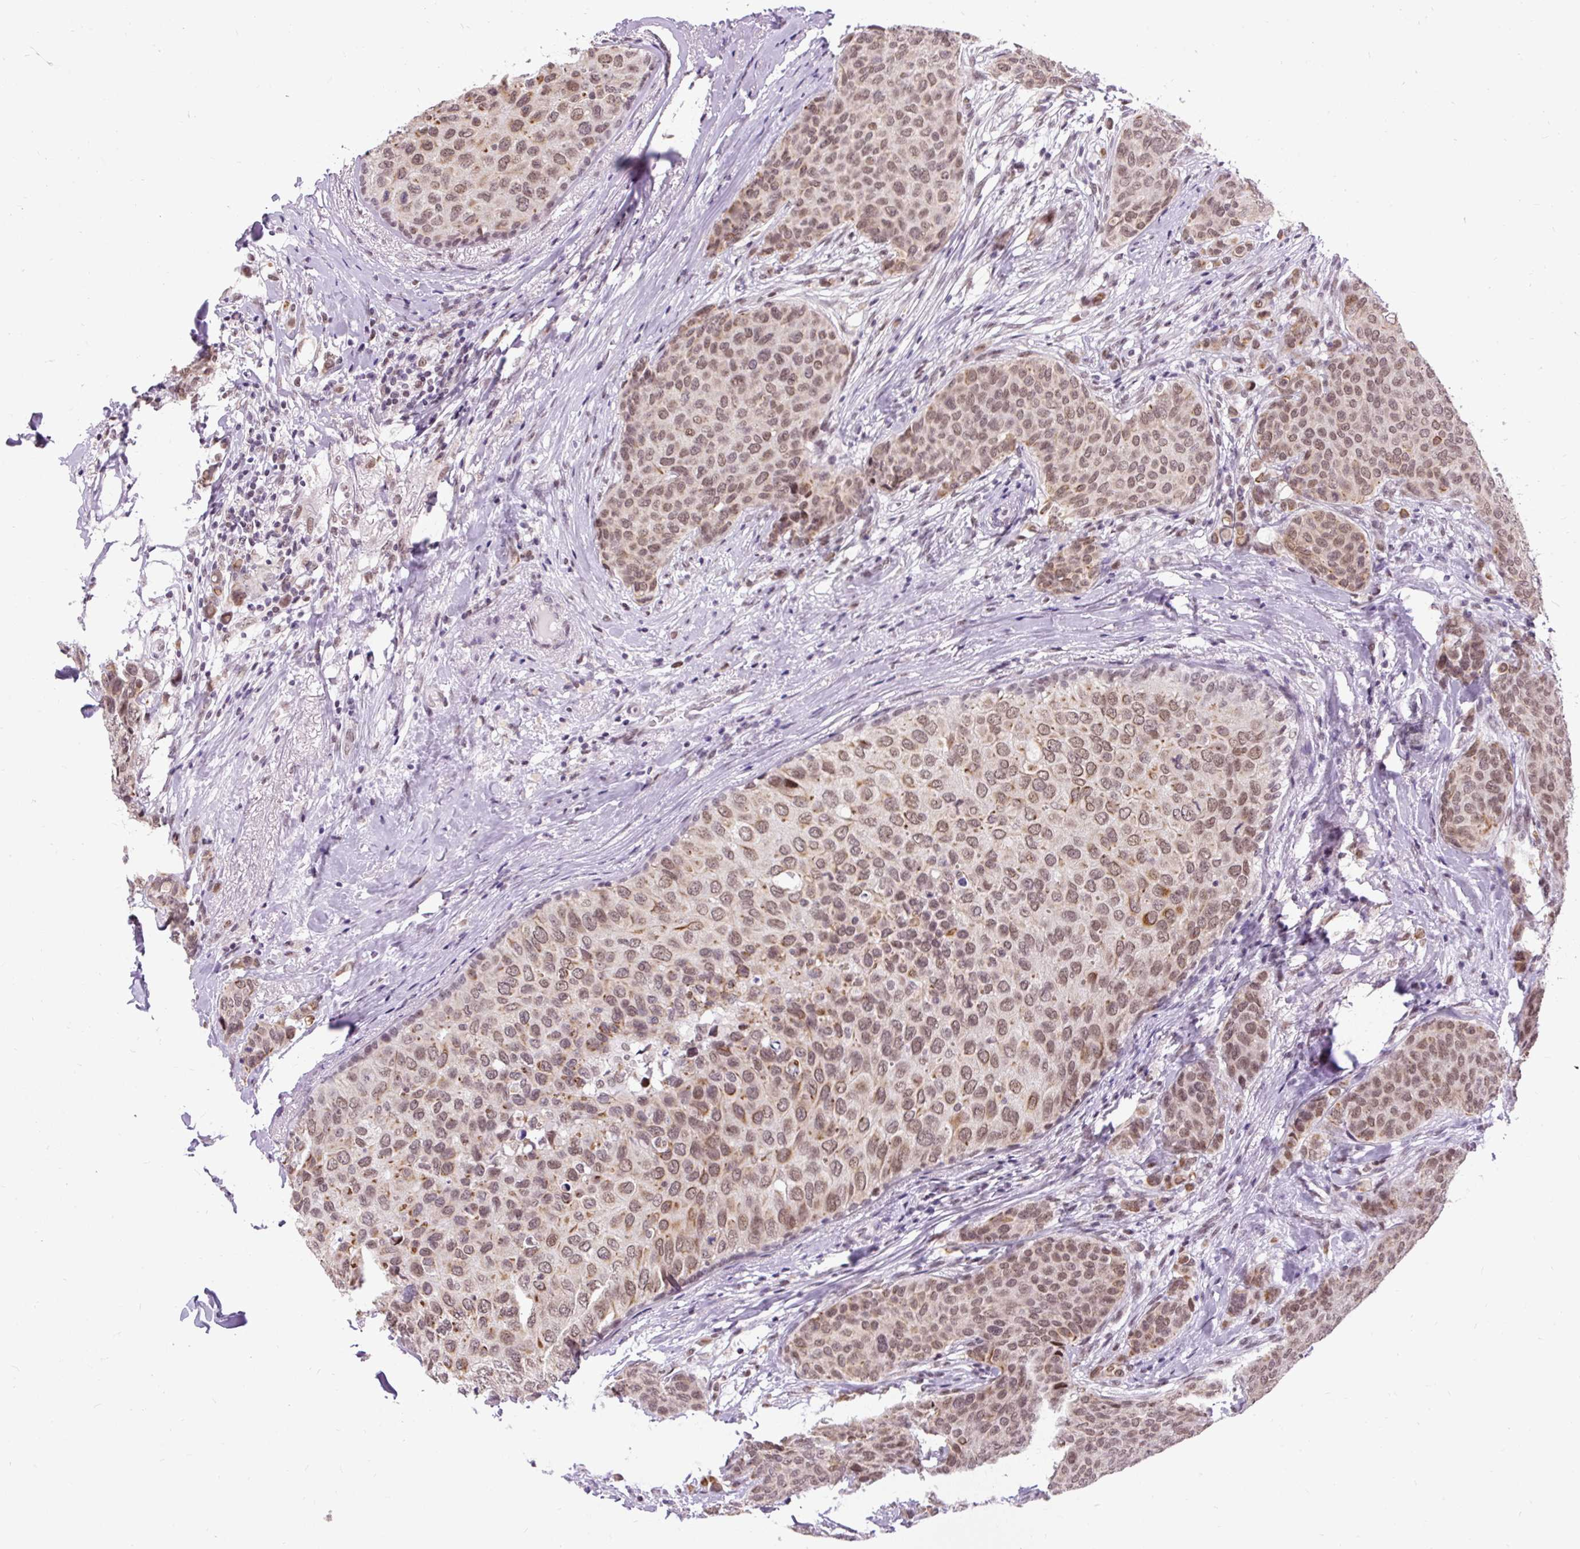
{"staining": {"intensity": "moderate", "quantity": ">75%", "location": "nuclear"}, "tissue": "breast cancer", "cell_type": "Tumor cells", "image_type": "cancer", "snomed": [{"axis": "morphology", "description": "Duct carcinoma"}, {"axis": "topography", "description": "Breast"}], "caption": "The photomicrograph reveals a brown stain indicating the presence of a protein in the nuclear of tumor cells in breast intraductal carcinoma.", "gene": "ZNF672", "patient": {"sex": "female", "age": 47}}